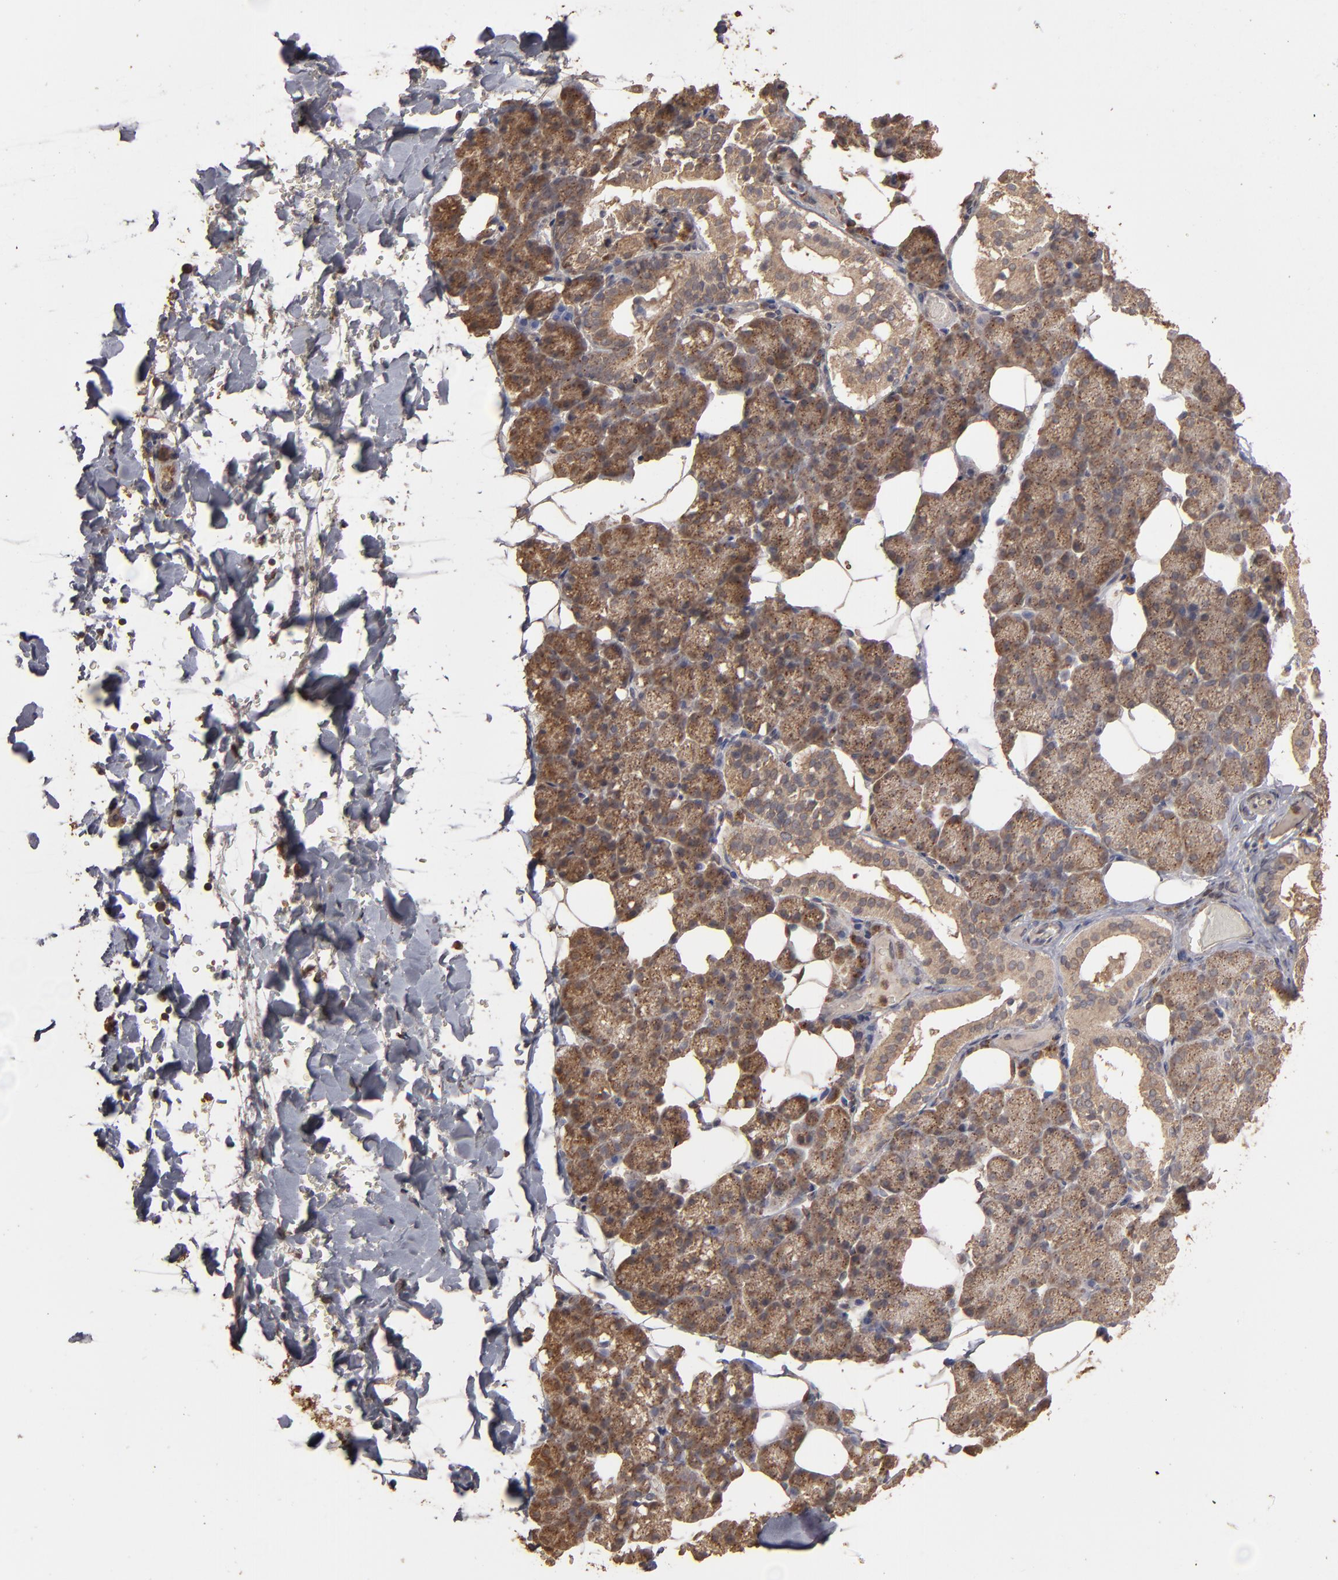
{"staining": {"intensity": "moderate", "quantity": ">75%", "location": "cytoplasmic/membranous"}, "tissue": "salivary gland", "cell_type": "Glandular cells", "image_type": "normal", "snomed": [{"axis": "morphology", "description": "Normal tissue, NOS"}, {"axis": "topography", "description": "Lymph node"}, {"axis": "topography", "description": "Salivary gland"}], "caption": "An immunohistochemistry (IHC) micrograph of benign tissue is shown. Protein staining in brown highlights moderate cytoplasmic/membranous positivity in salivary gland within glandular cells. Nuclei are stained in blue.", "gene": "MMP2", "patient": {"sex": "male", "age": 8}}